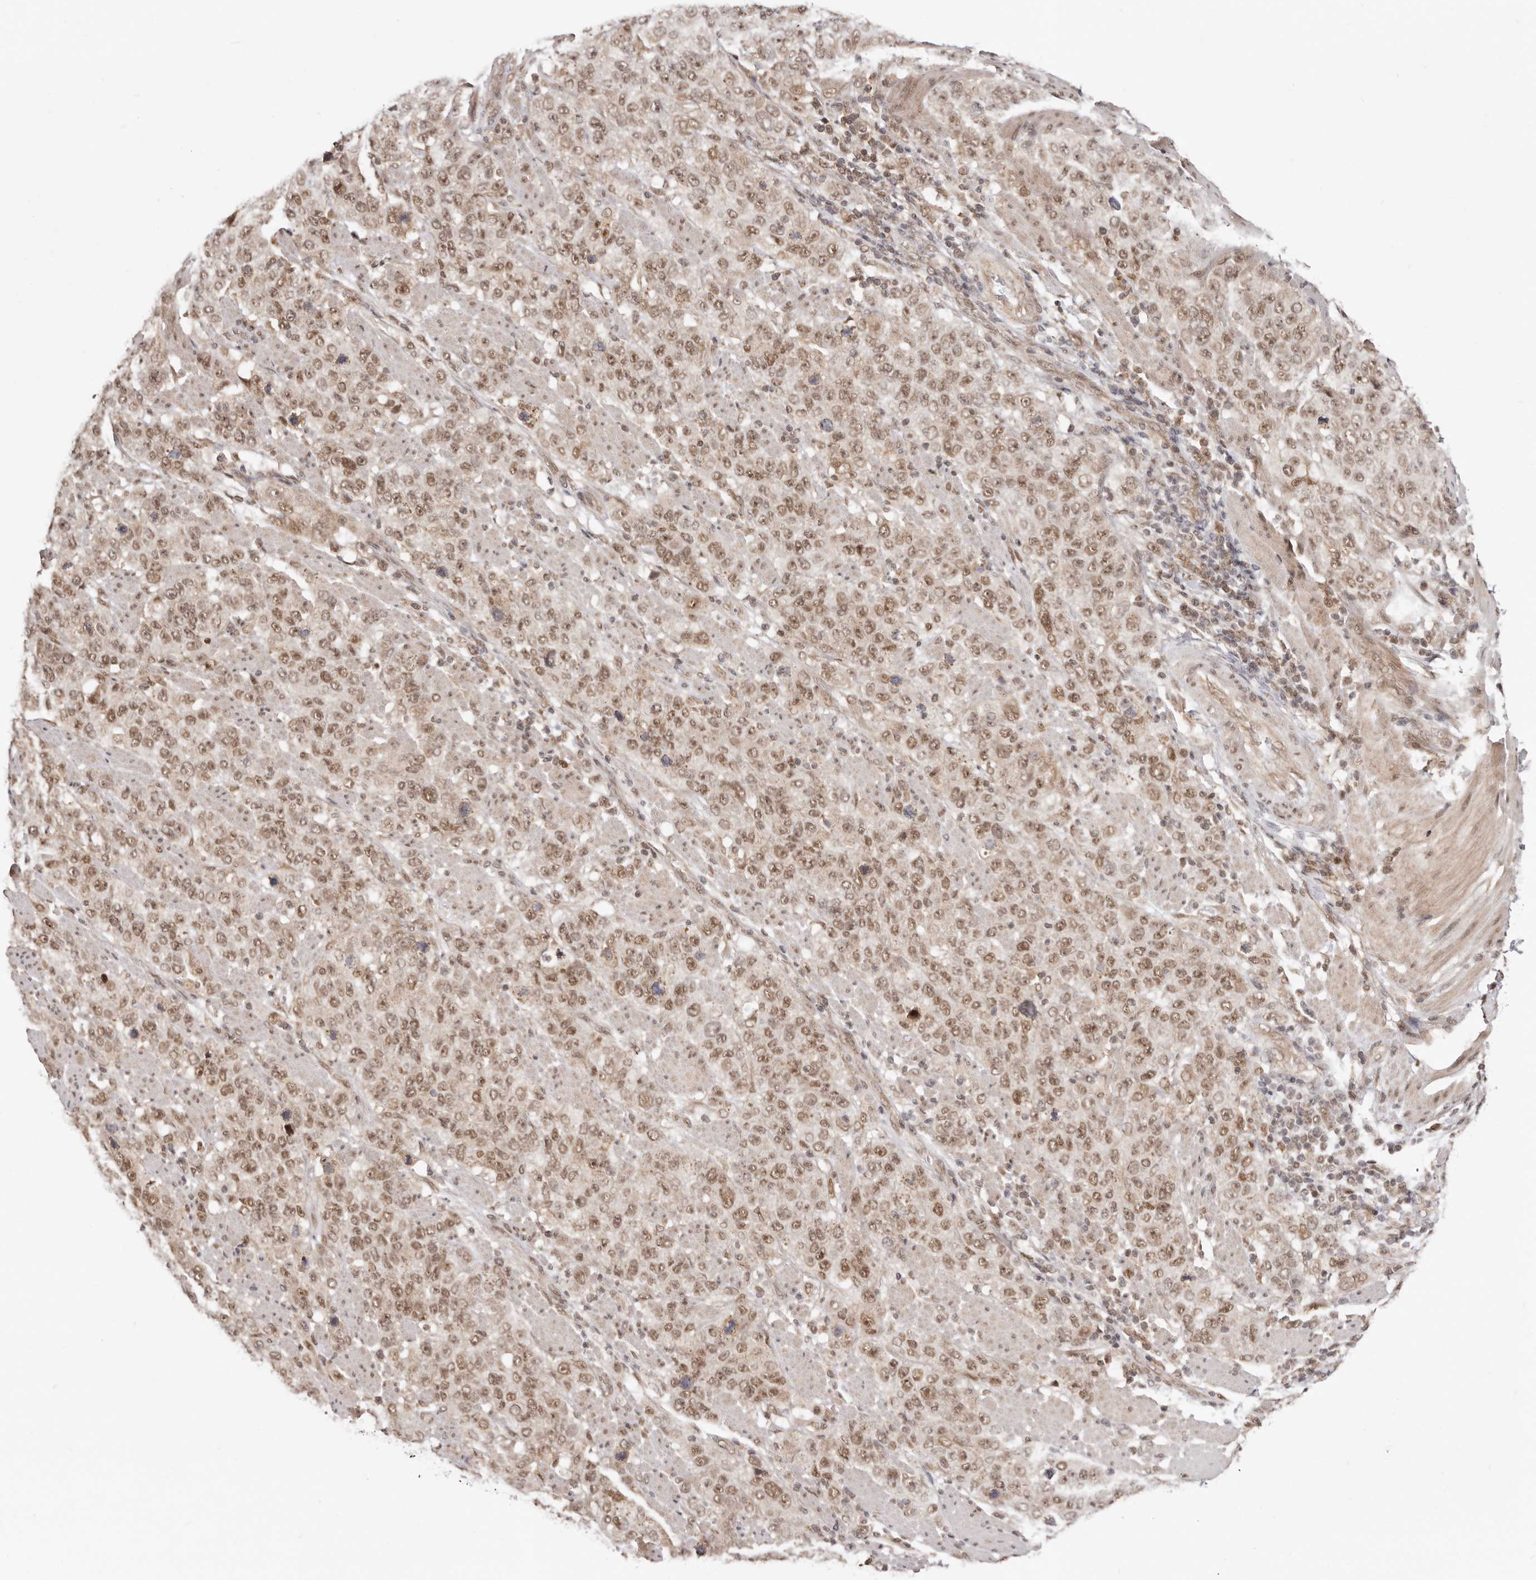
{"staining": {"intensity": "moderate", "quantity": ">75%", "location": "nuclear"}, "tissue": "stomach cancer", "cell_type": "Tumor cells", "image_type": "cancer", "snomed": [{"axis": "morphology", "description": "Adenocarcinoma, NOS"}, {"axis": "topography", "description": "Stomach"}], "caption": "Protein expression analysis of stomach cancer displays moderate nuclear positivity in approximately >75% of tumor cells.", "gene": "MED8", "patient": {"sex": "male", "age": 48}}